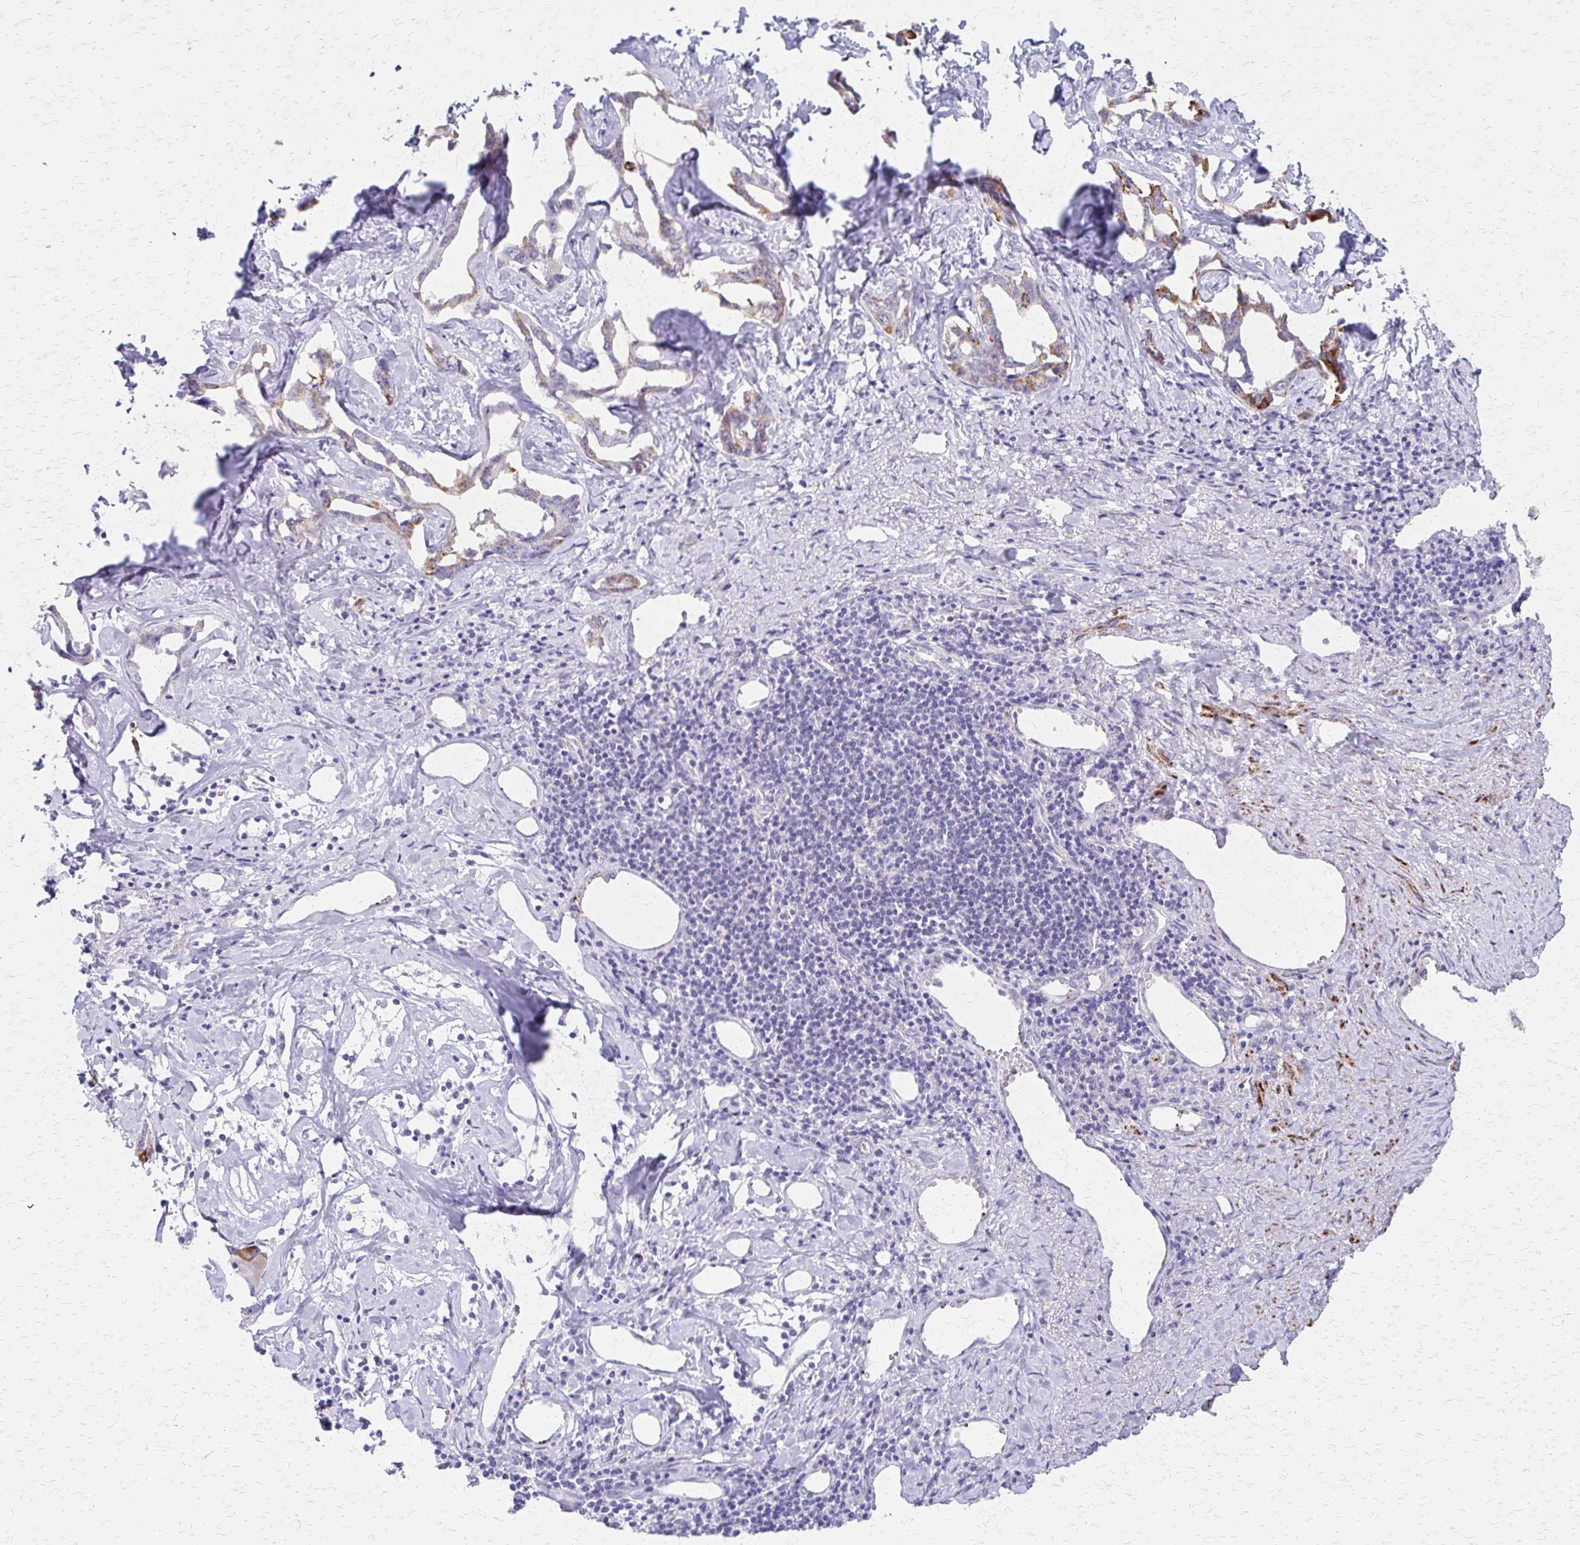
{"staining": {"intensity": "moderate", "quantity": "25%-75%", "location": "cytoplasmic/membranous"}, "tissue": "liver cancer", "cell_type": "Tumor cells", "image_type": "cancer", "snomed": [{"axis": "morphology", "description": "Cholangiocarcinoma"}, {"axis": "topography", "description": "Liver"}], "caption": "Brown immunohistochemical staining in human liver cholangiocarcinoma reveals moderate cytoplasmic/membranous positivity in approximately 25%-75% of tumor cells. (Stains: DAB in brown, nuclei in blue, Microscopy: brightfield microscopy at high magnification).", "gene": "ZSCAN5B", "patient": {"sex": "male", "age": 59}}